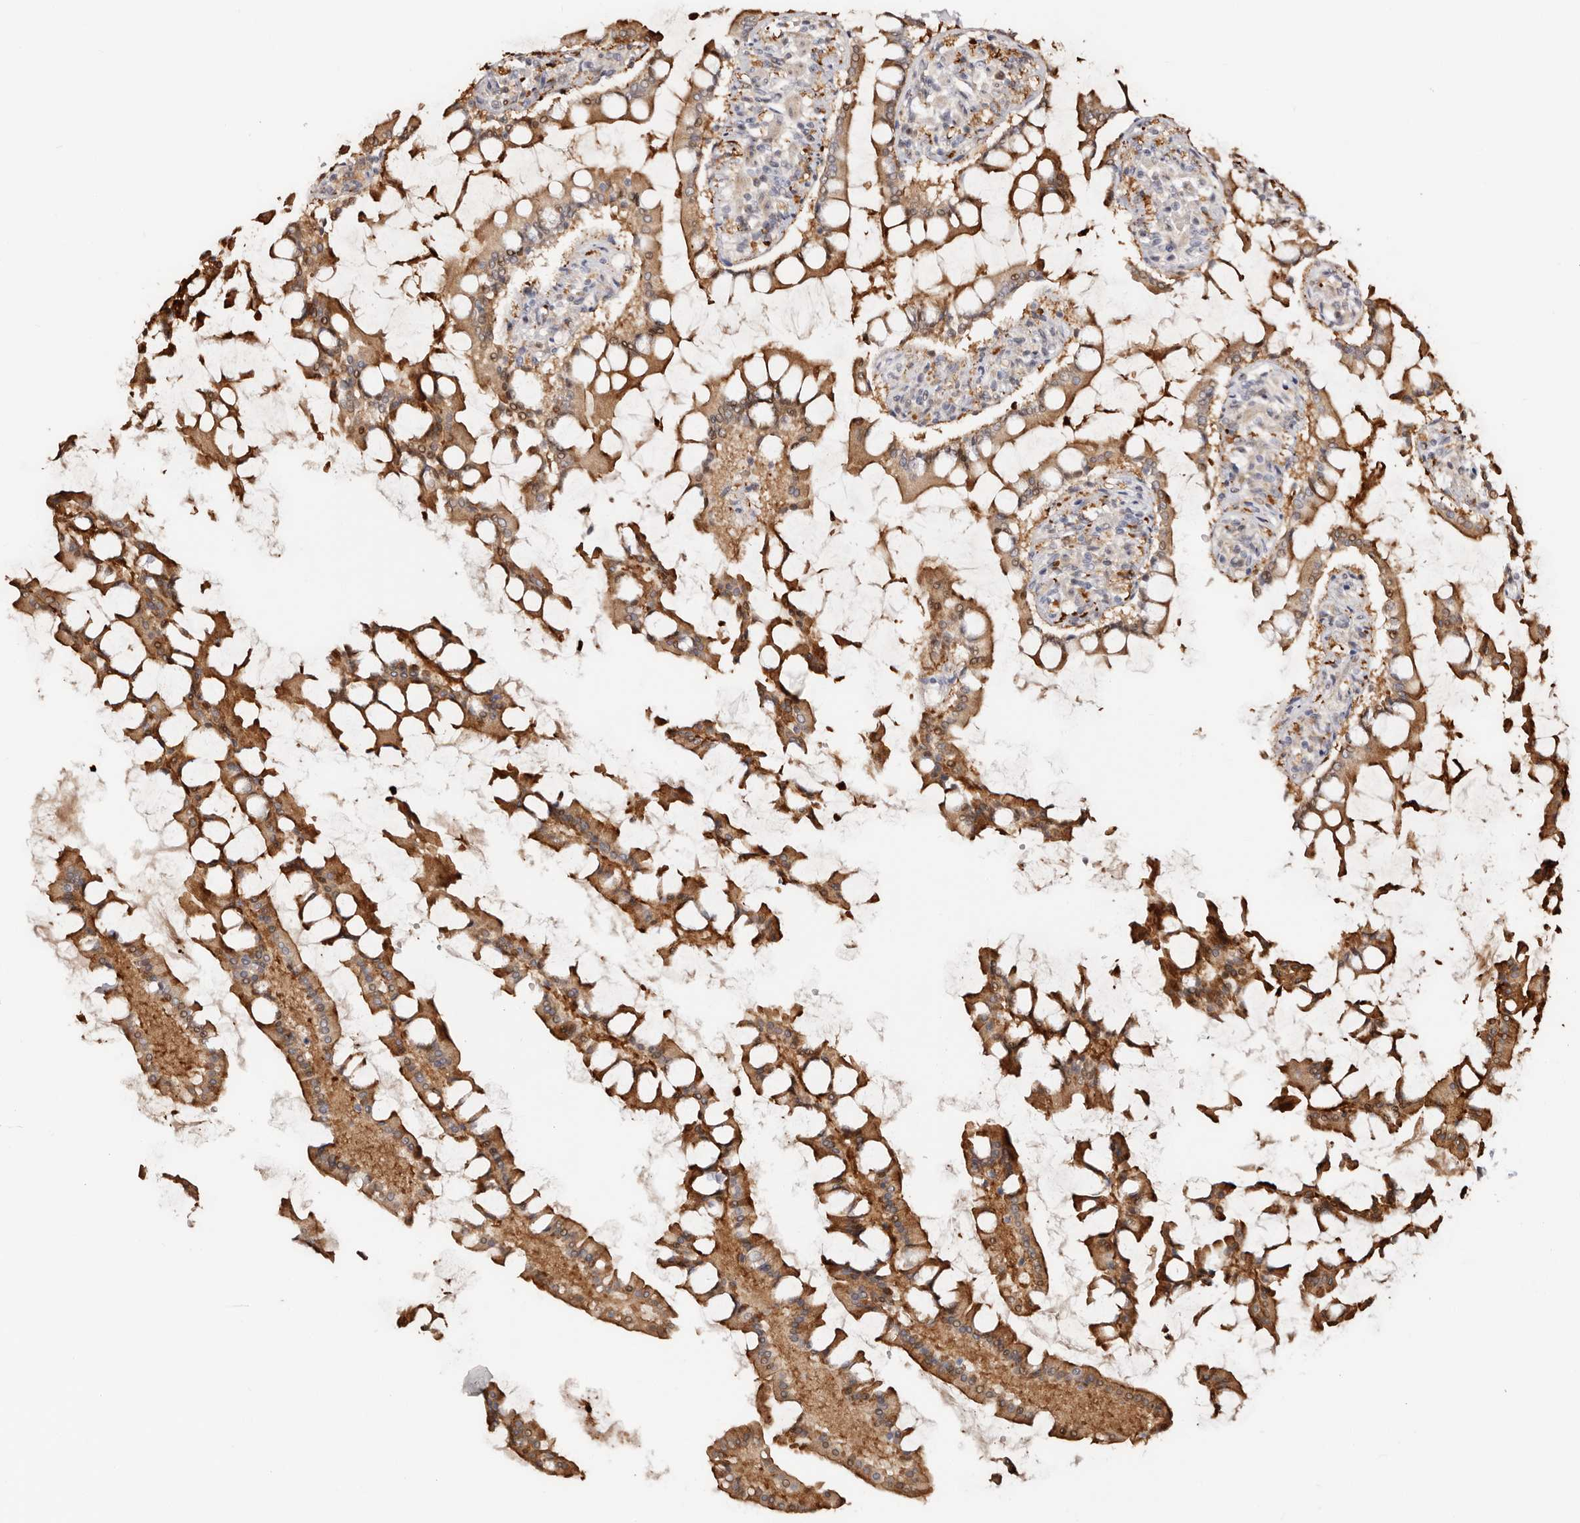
{"staining": {"intensity": "moderate", "quantity": ">75%", "location": "cytoplasmic/membranous"}, "tissue": "small intestine", "cell_type": "Glandular cells", "image_type": "normal", "snomed": [{"axis": "morphology", "description": "Normal tissue, NOS"}, {"axis": "topography", "description": "Small intestine"}], "caption": "A high-resolution image shows IHC staining of normal small intestine, which demonstrates moderate cytoplasmic/membranous expression in about >75% of glandular cells.", "gene": "ODF2L", "patient": {"sex": "male", "age": 41}}